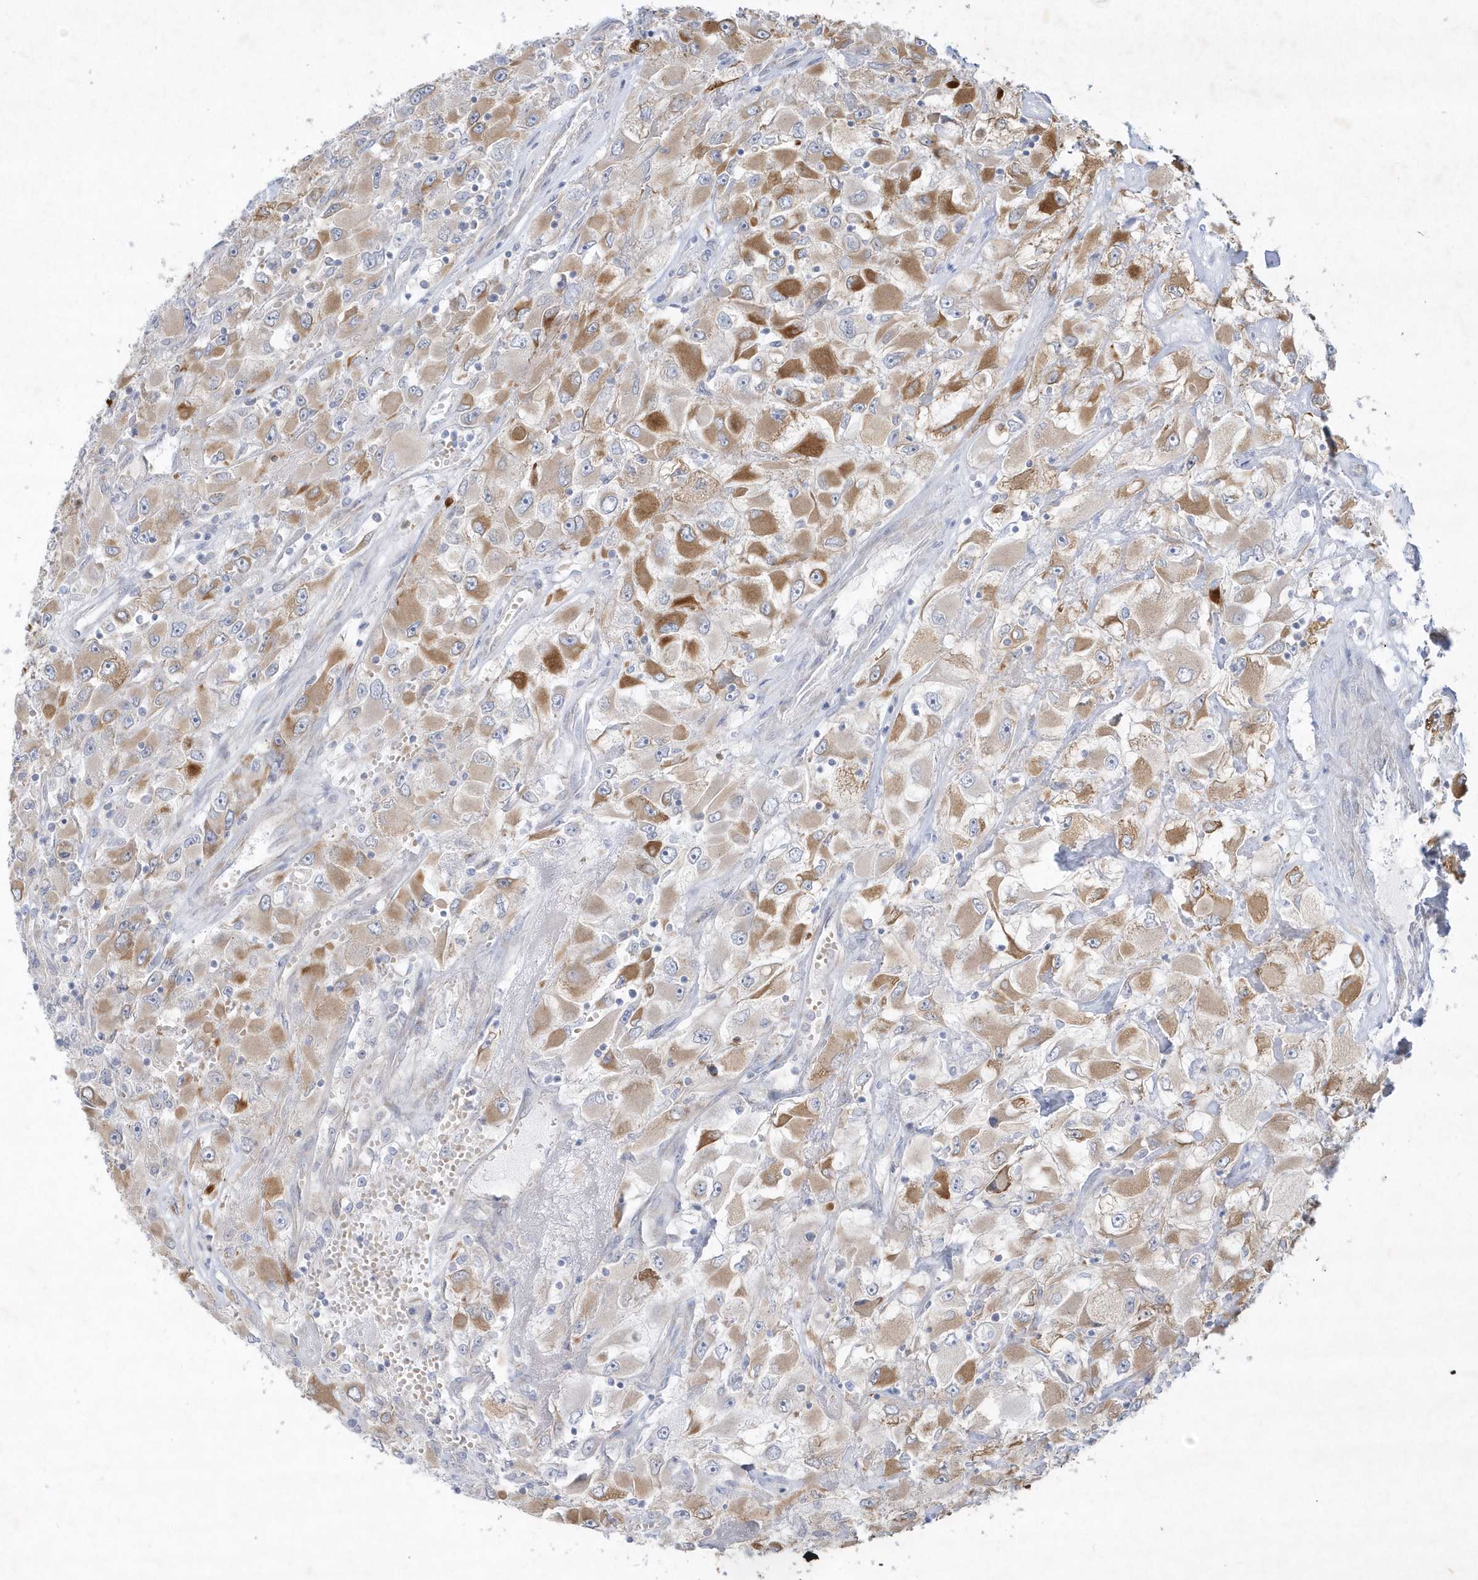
{"staining": {"intensity": "moderate", "quantity": "25%-75%", "location": "cytoplasmic/membranous"}, "tissue": "renal cancer", "cell_type": "Tumor cells", "image_type": "cancer", "snomed": [{"axis": "morphology", "description": "Adenocarcinoma, NOS"}, {"axis": "topography", "description": "Kidney"}], "caption": "Renal adenocarcinoma was stained to show a protein in brown. There is medium levels of moderate cytoplasmic/membranous staining in about 25%-75% of tumor cells.", "gene": "LARS1", "patient": {"sex": "female", "age": 52}}